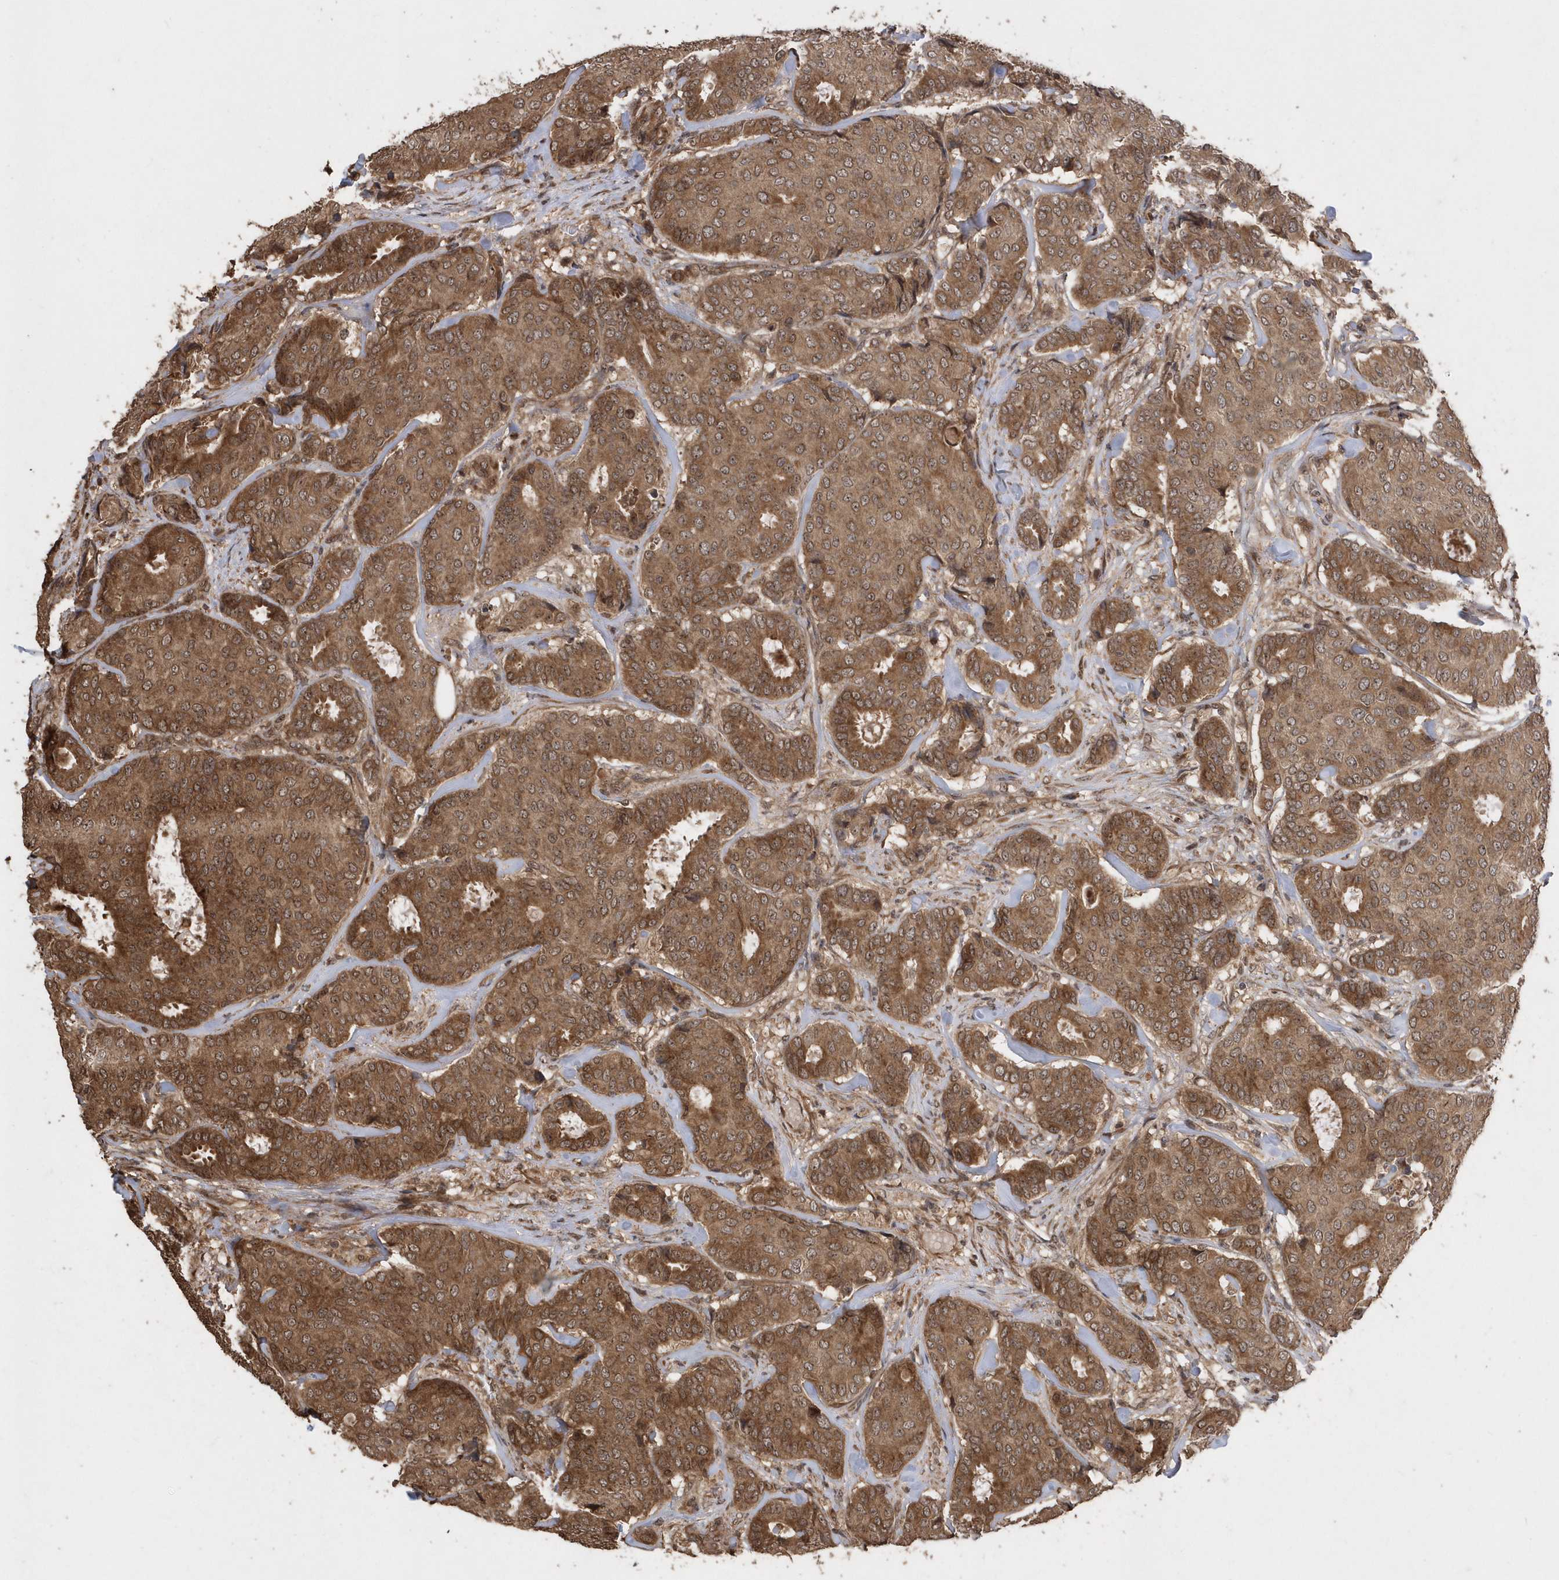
{"staining": {"intensity": "moderate", "quantity": ">75%", "location": "cytoplasmic/membranous"}, "tissue": "breast cancer", "cell_type": "Tumor cells", "image_type": "cancer", "snomed": [{"axis": "morphology", "description": "Duct carcinoma"}, {"axis": "topography", "description": "Breast"}], "caption": "Breast cancer stained with DAB (3,3'-diaminobenzidine) IHC displays medium levels of moderate cytoplasmic/membranous expression in about >75% of tumor cells.", "gene": "WASHC5", "patient": {"sex": "female", "age": 75}}